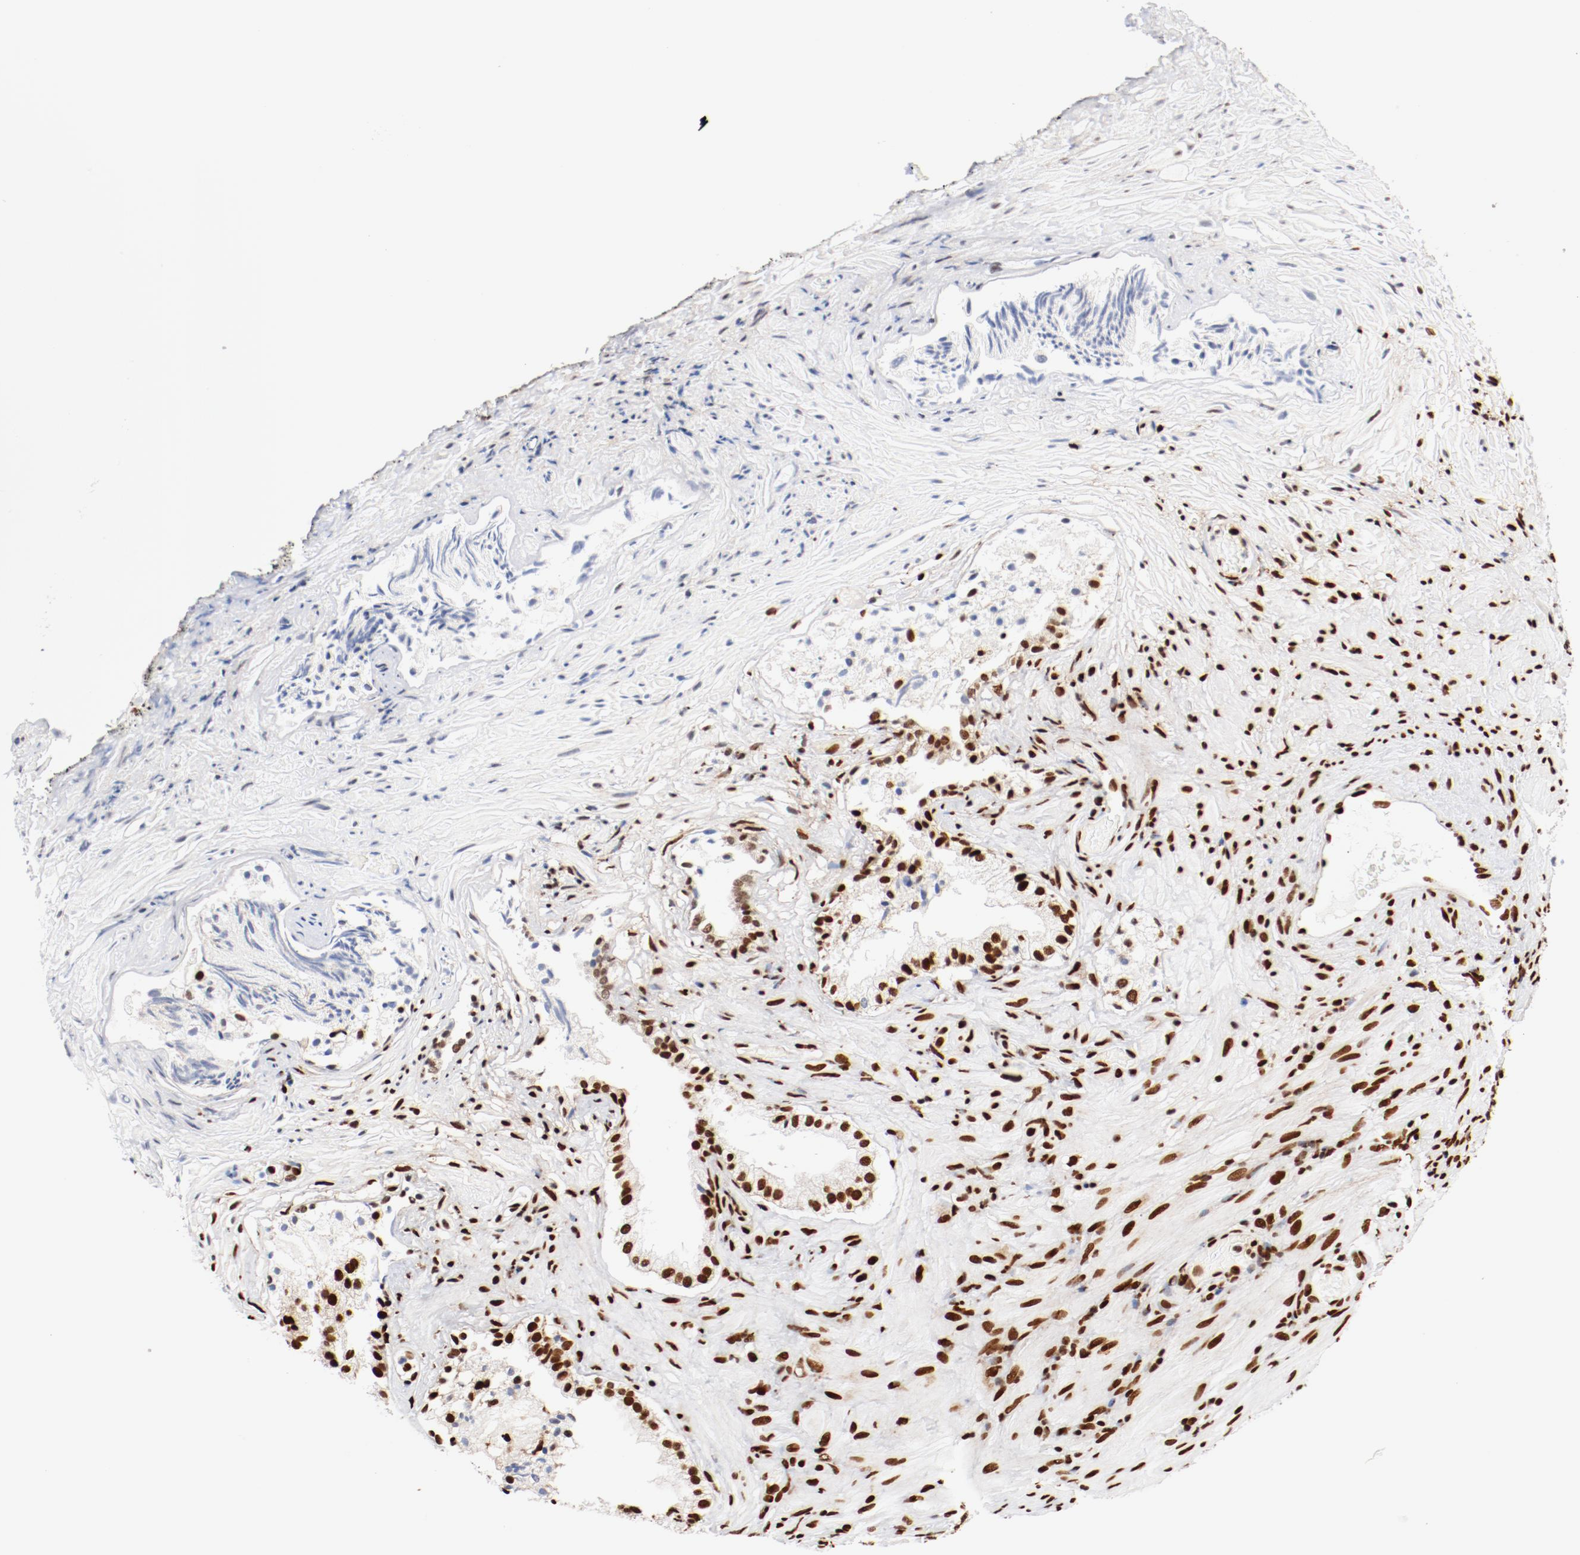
{"staining": {"intensity": "strong", "quantity": ">75%", "location": "nuclear"}, "tissue": "prostate", "cell_type": "Glandular cells", "image_type": "normal", "snomed": [{"axis": "morphology", "description": "Normal tissue, NOS"}, {"axis": "topography", "description": "Prostate"}], "caption": "Immunohistochemistry (IHC) (DAB (3,3'-diaminobenzidine)) staining of benign prostate demonstrates strong nuclear protein expression in approximately >75% of glandular cells. The staining is performed using DAB (3,3'-diaminobenzidine) brown chromogen to label protein expression. The nuclei are counter-stained blue using hematoxylin.", "gene": "CTBP1", "patient": {"sex": "male", "age": 76}}